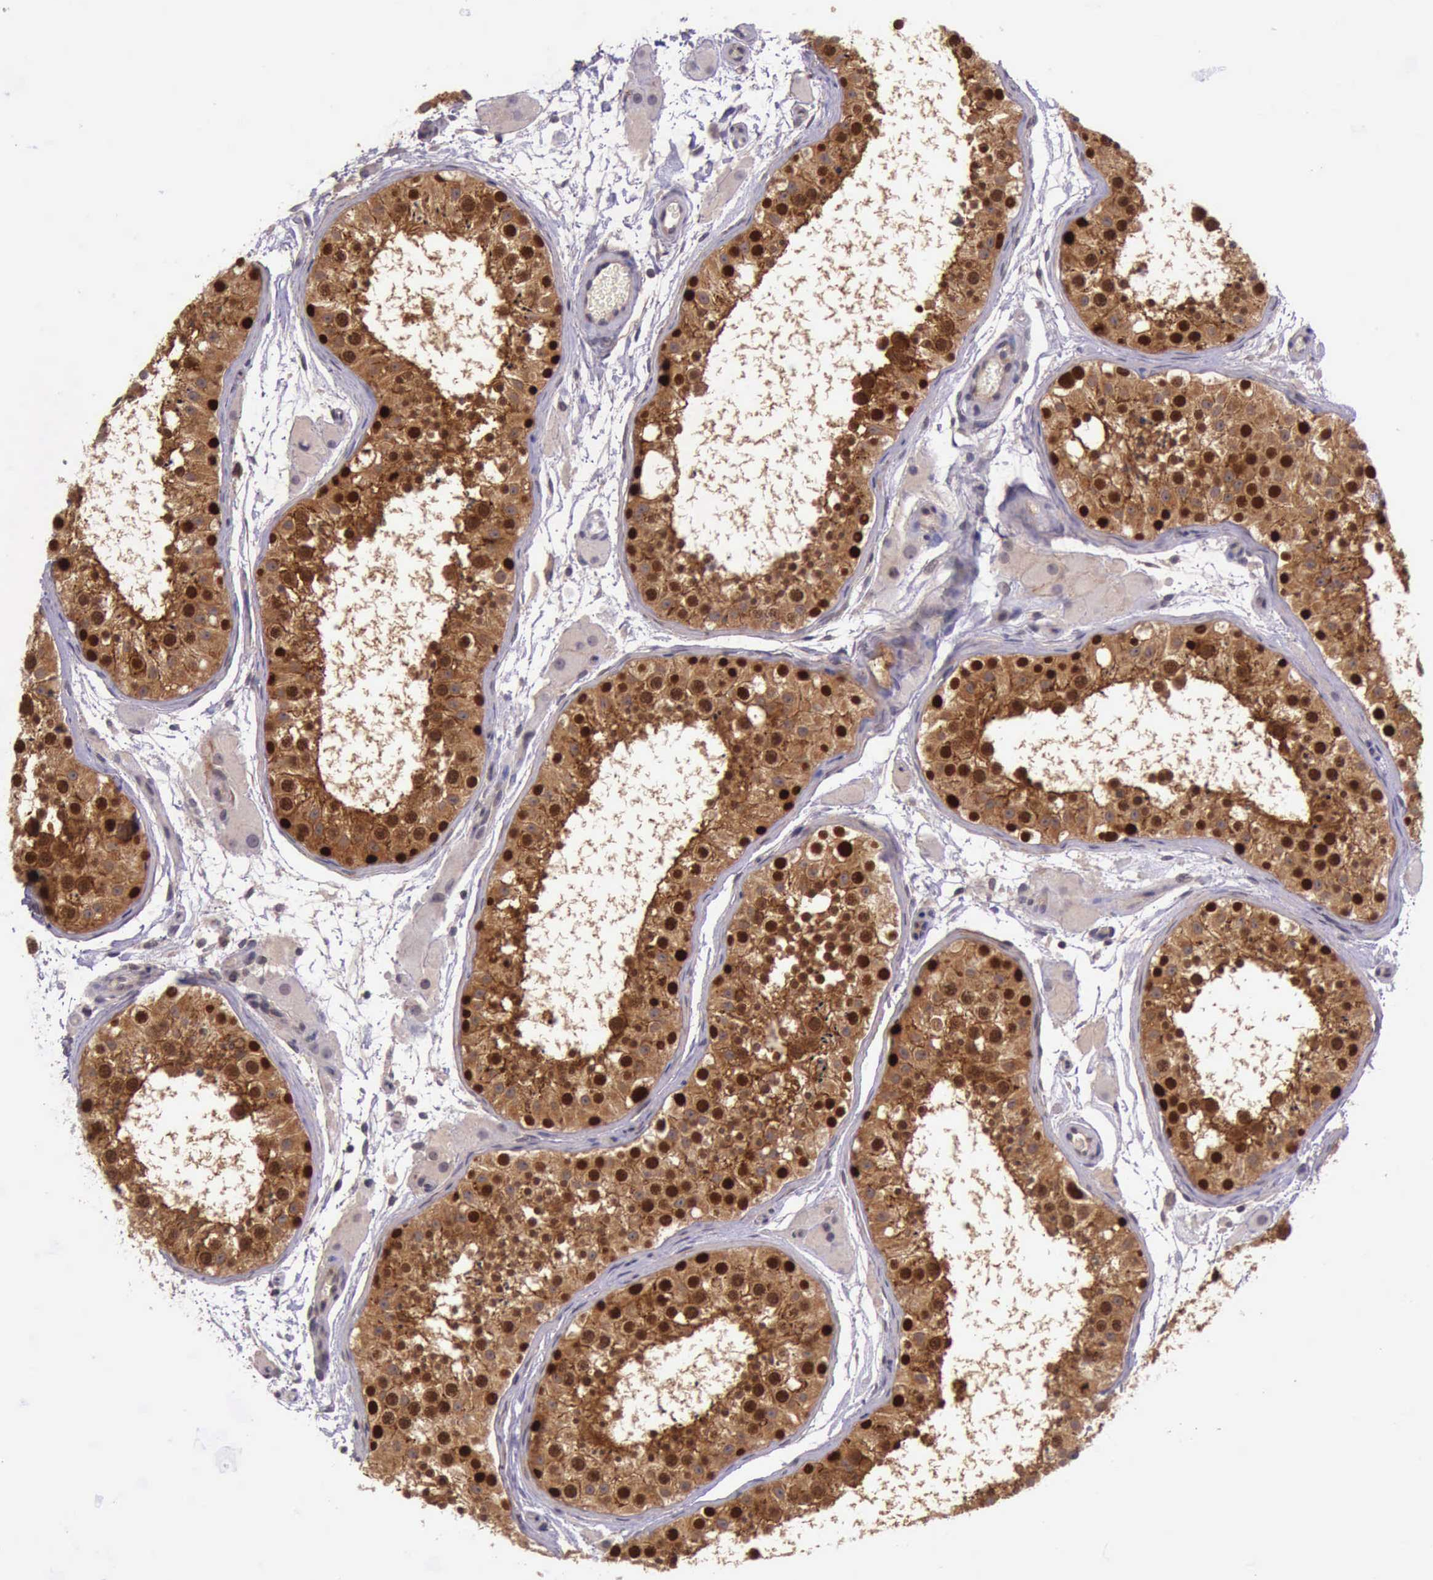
{"staining": {"intensity": "moderate", "quantity": ">75%", "location": "cytoplasmic/membranous,nuclear"}, "tissue": "testis", "cell_type": "Cells in seminiferous ducts", "image_type": "normal", "snomed": [{"axis": "morphology", "description": "Normal tissue, NOS"}, {"axis": "topography", "description": "Testis"}], "caption": "Protein positivity by immunohistochemistry (IHC) shows moderate cytoplasmic/membranous,nuclear positivity in approximately >75% of cells in seminiferous ducts in normal testis.", "gene": "PRICKLE3", "patient": {"sex": "male", "age": 29}}